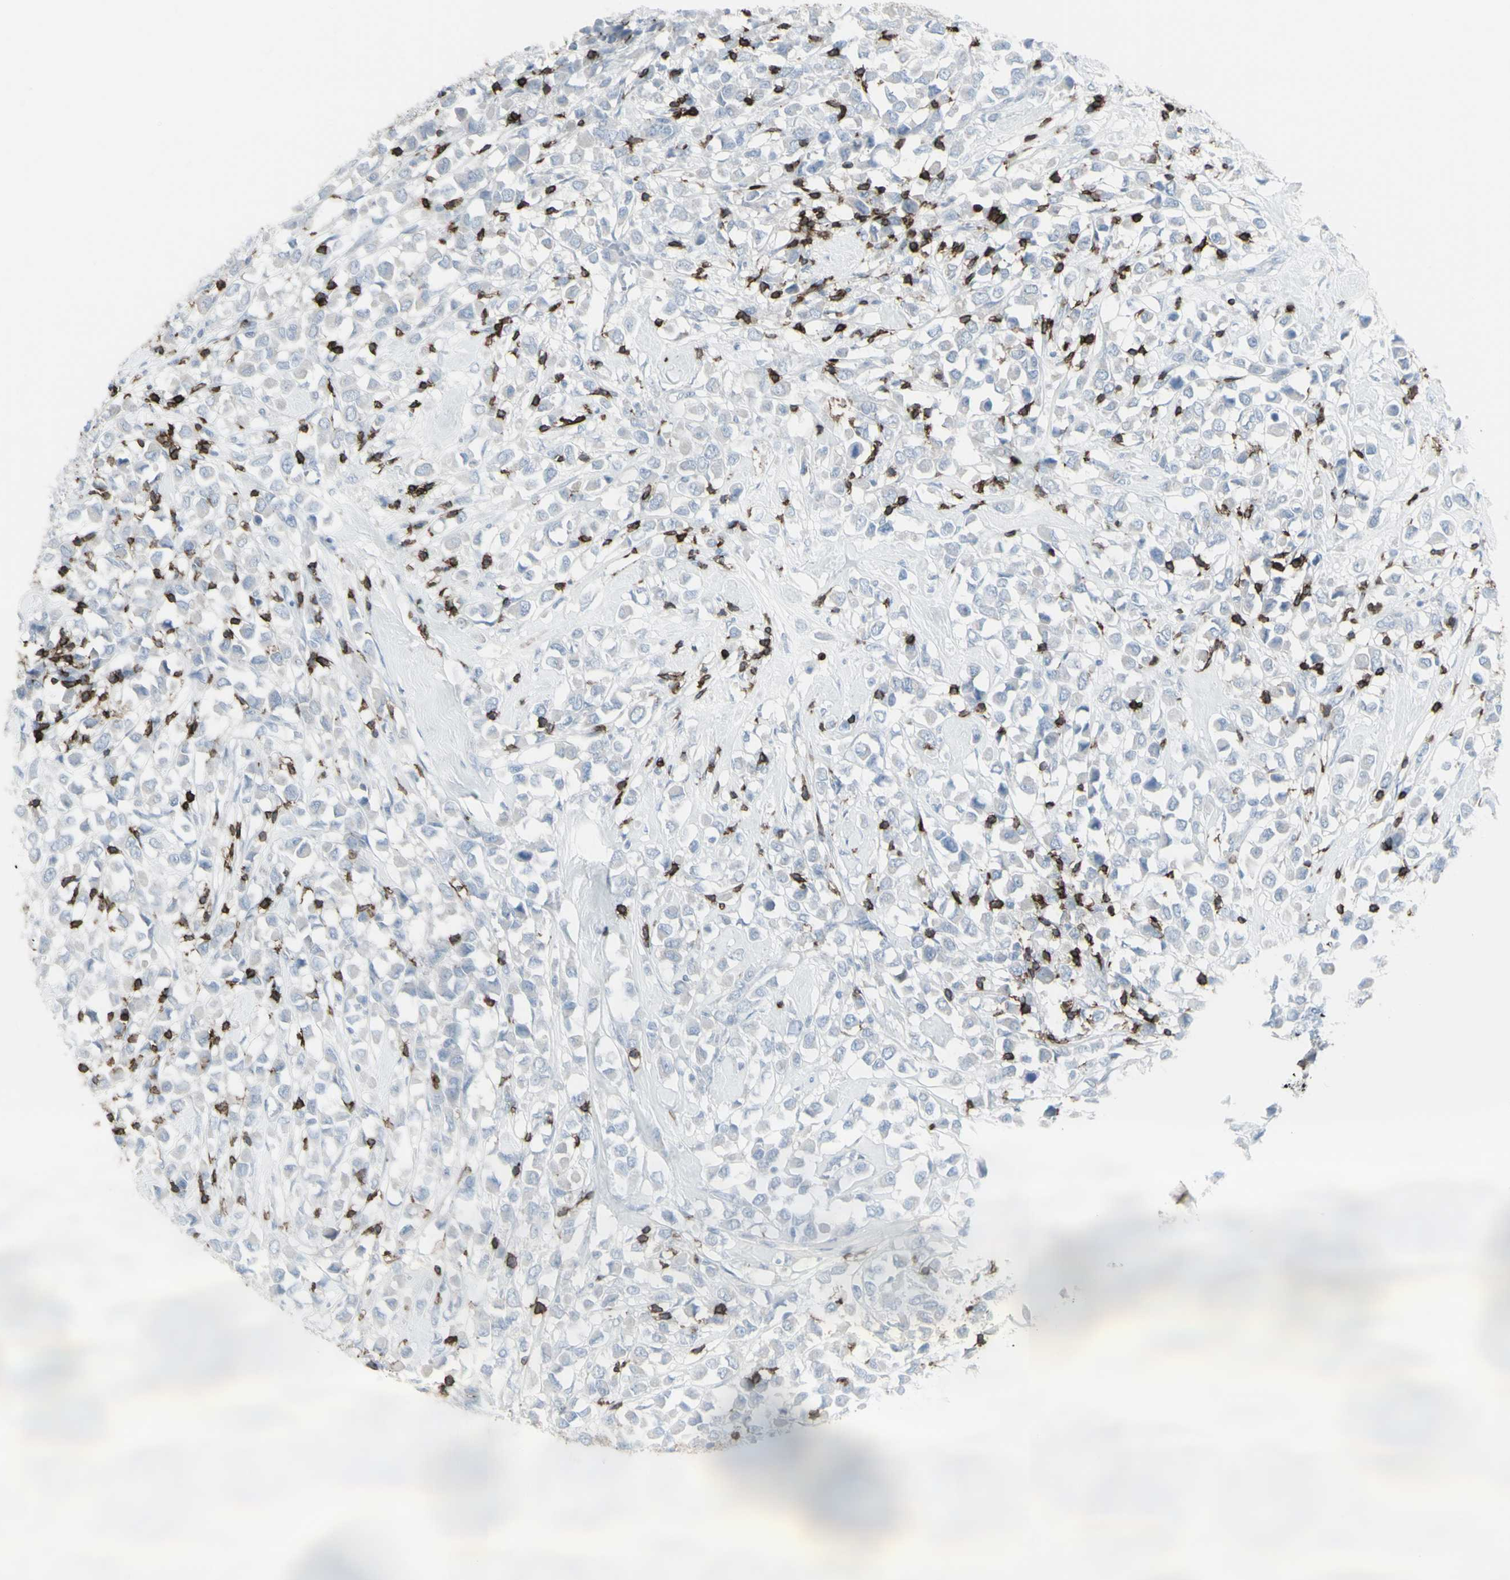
{"staining": {"intensity": "negative", "quantity": "none", "location": "none"}, "tissue": "breast cancer", "cell_type": "Tumor cells", "image_type": "cancer", "snomed": [{"axis": "morphology", "description": "Duct carcinoma"}, {"axis": "topography", "description": "Breast"}], "caption": "Micrograph shows no protein staining in tumor cells of breast cancer tissue.", "gene": "CD247", "patient": {"sex": "female", "age": 61}}